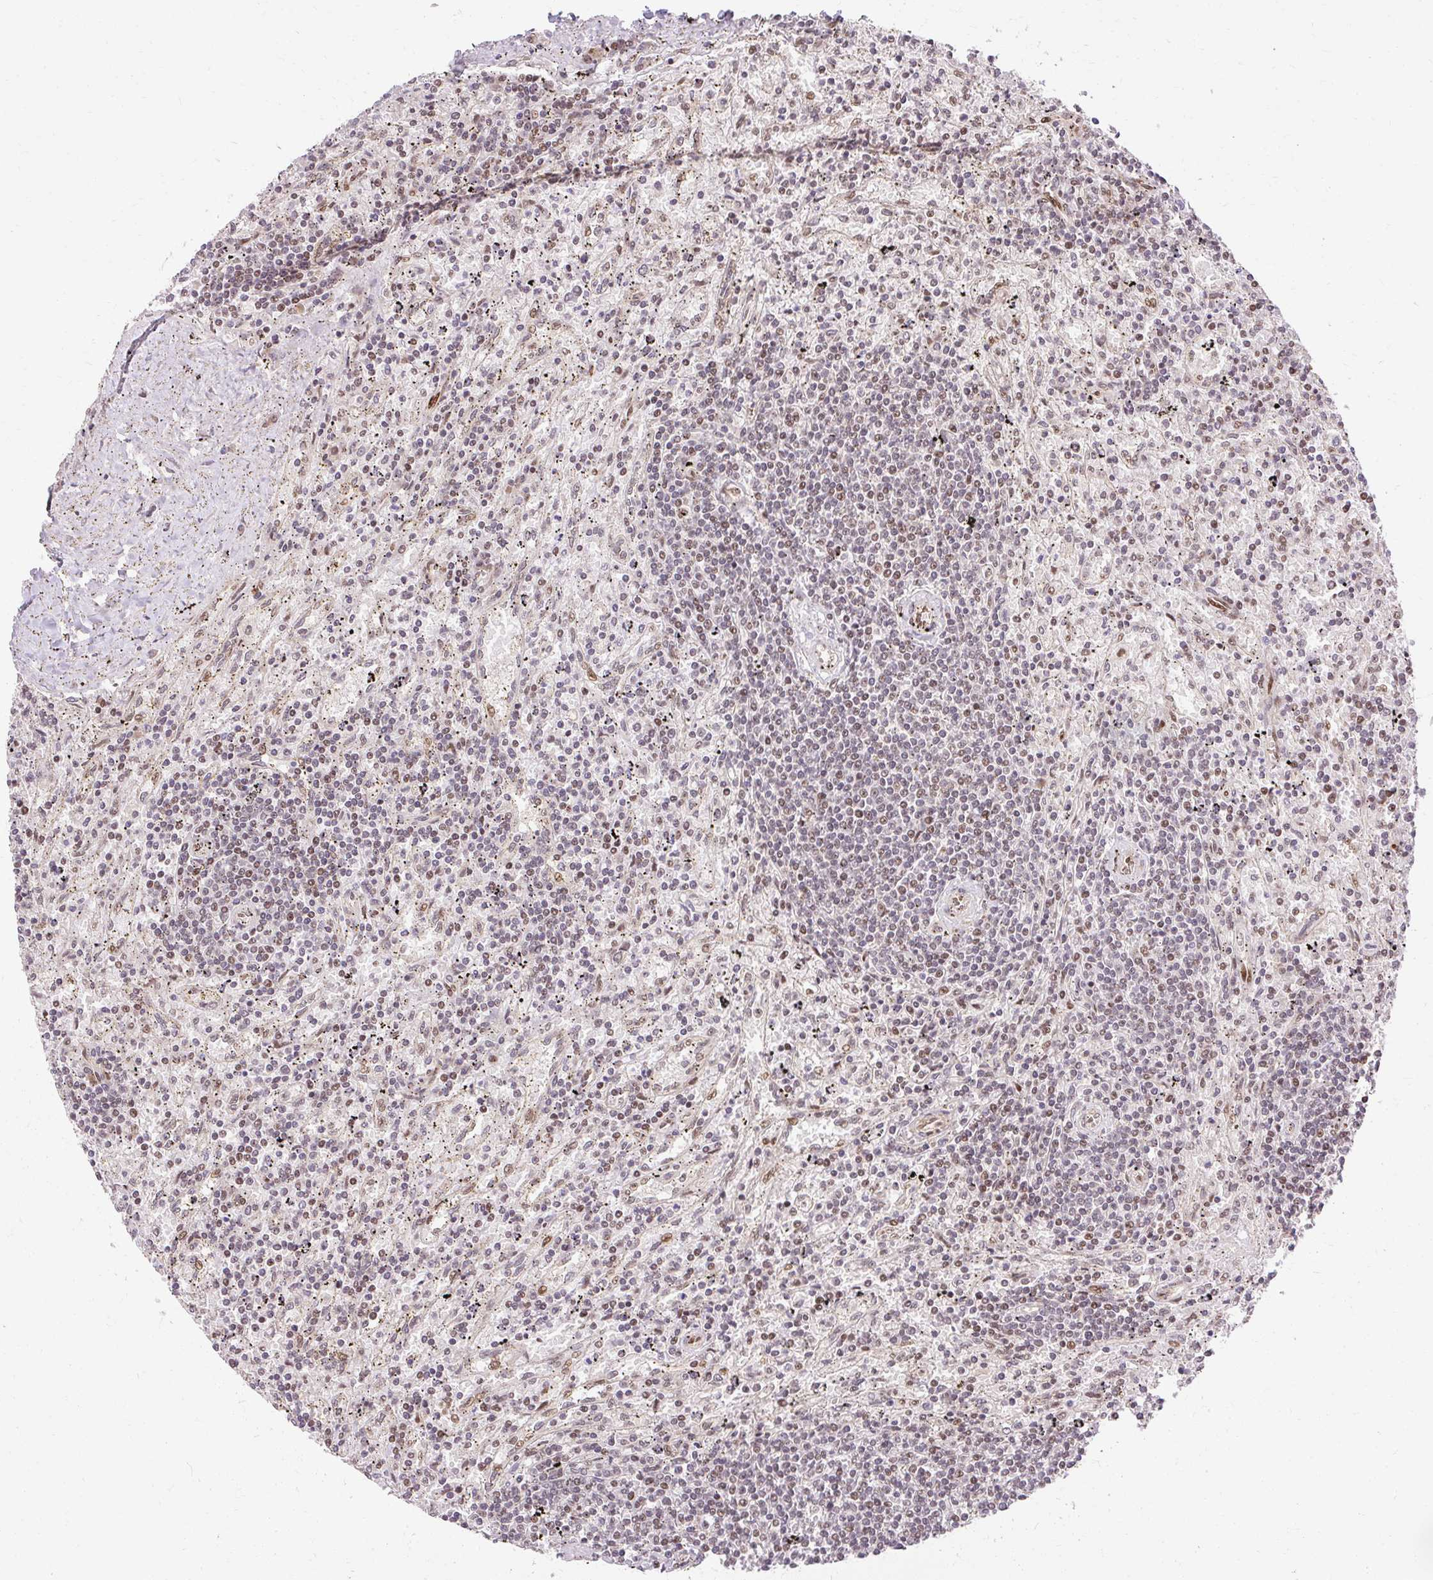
{"staining": {"intensity": "weak", "quantity": "25%-75%", "location": "nuclear"}, "tissue": "lymphoma", "cell_type": "Tumor cells", "image_type": "cancer", "snomed": [{"axis": "morphology", "description": "Malignant lymphoma, non-Hodgkin's type, Low grade"}, {"axis": "topography", "description": "Spleen"}], "caption": "A brown stain labels weak nuclear staining of a protein in lymphoma tumor cells. The protein is stained brown, and the nuclei are stained in blue (DAB IHC with brightfield microscopy, high magnification).", "gene": "MECOM", "patient": {"sex": "male", "age": 76}}